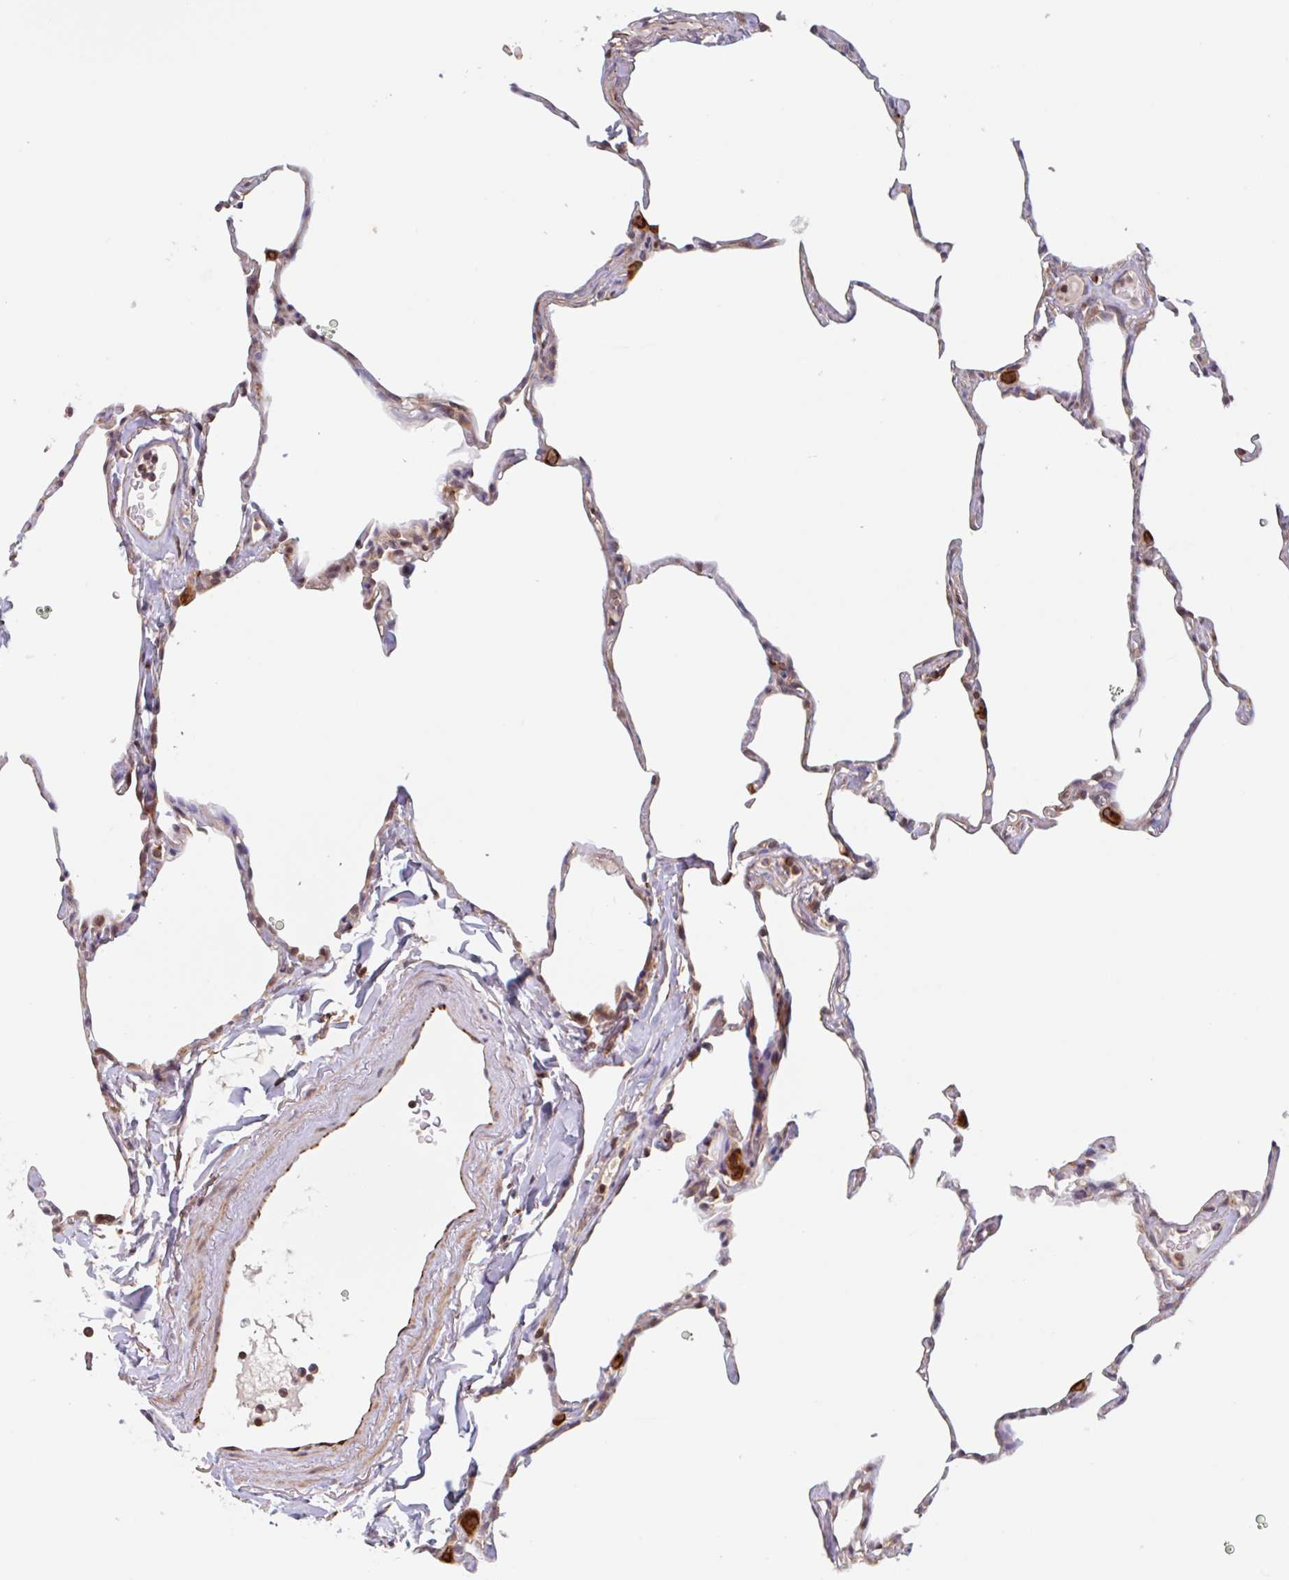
{"staining": {"intensity": "moderate", "quantity": "<25%", "location": "cytoplasmic/membranous"}, "tissue": "lung", "cell_type": "Alveolar cells", "image_type": "normal", "snomed": [{"axis": "morphology", "description": "Normal tissue, NOS"}, {"axis": "topography", "description": "Lung"}], "caption": "Moderate cytoplasmic/membranous positivity for a protein is appreciated in approximately <25% of alveolar cells of unremarkable lung using immunohistochemistry.", "gene": "NUB1", "patient": {"sex": "male", "age": 65}}